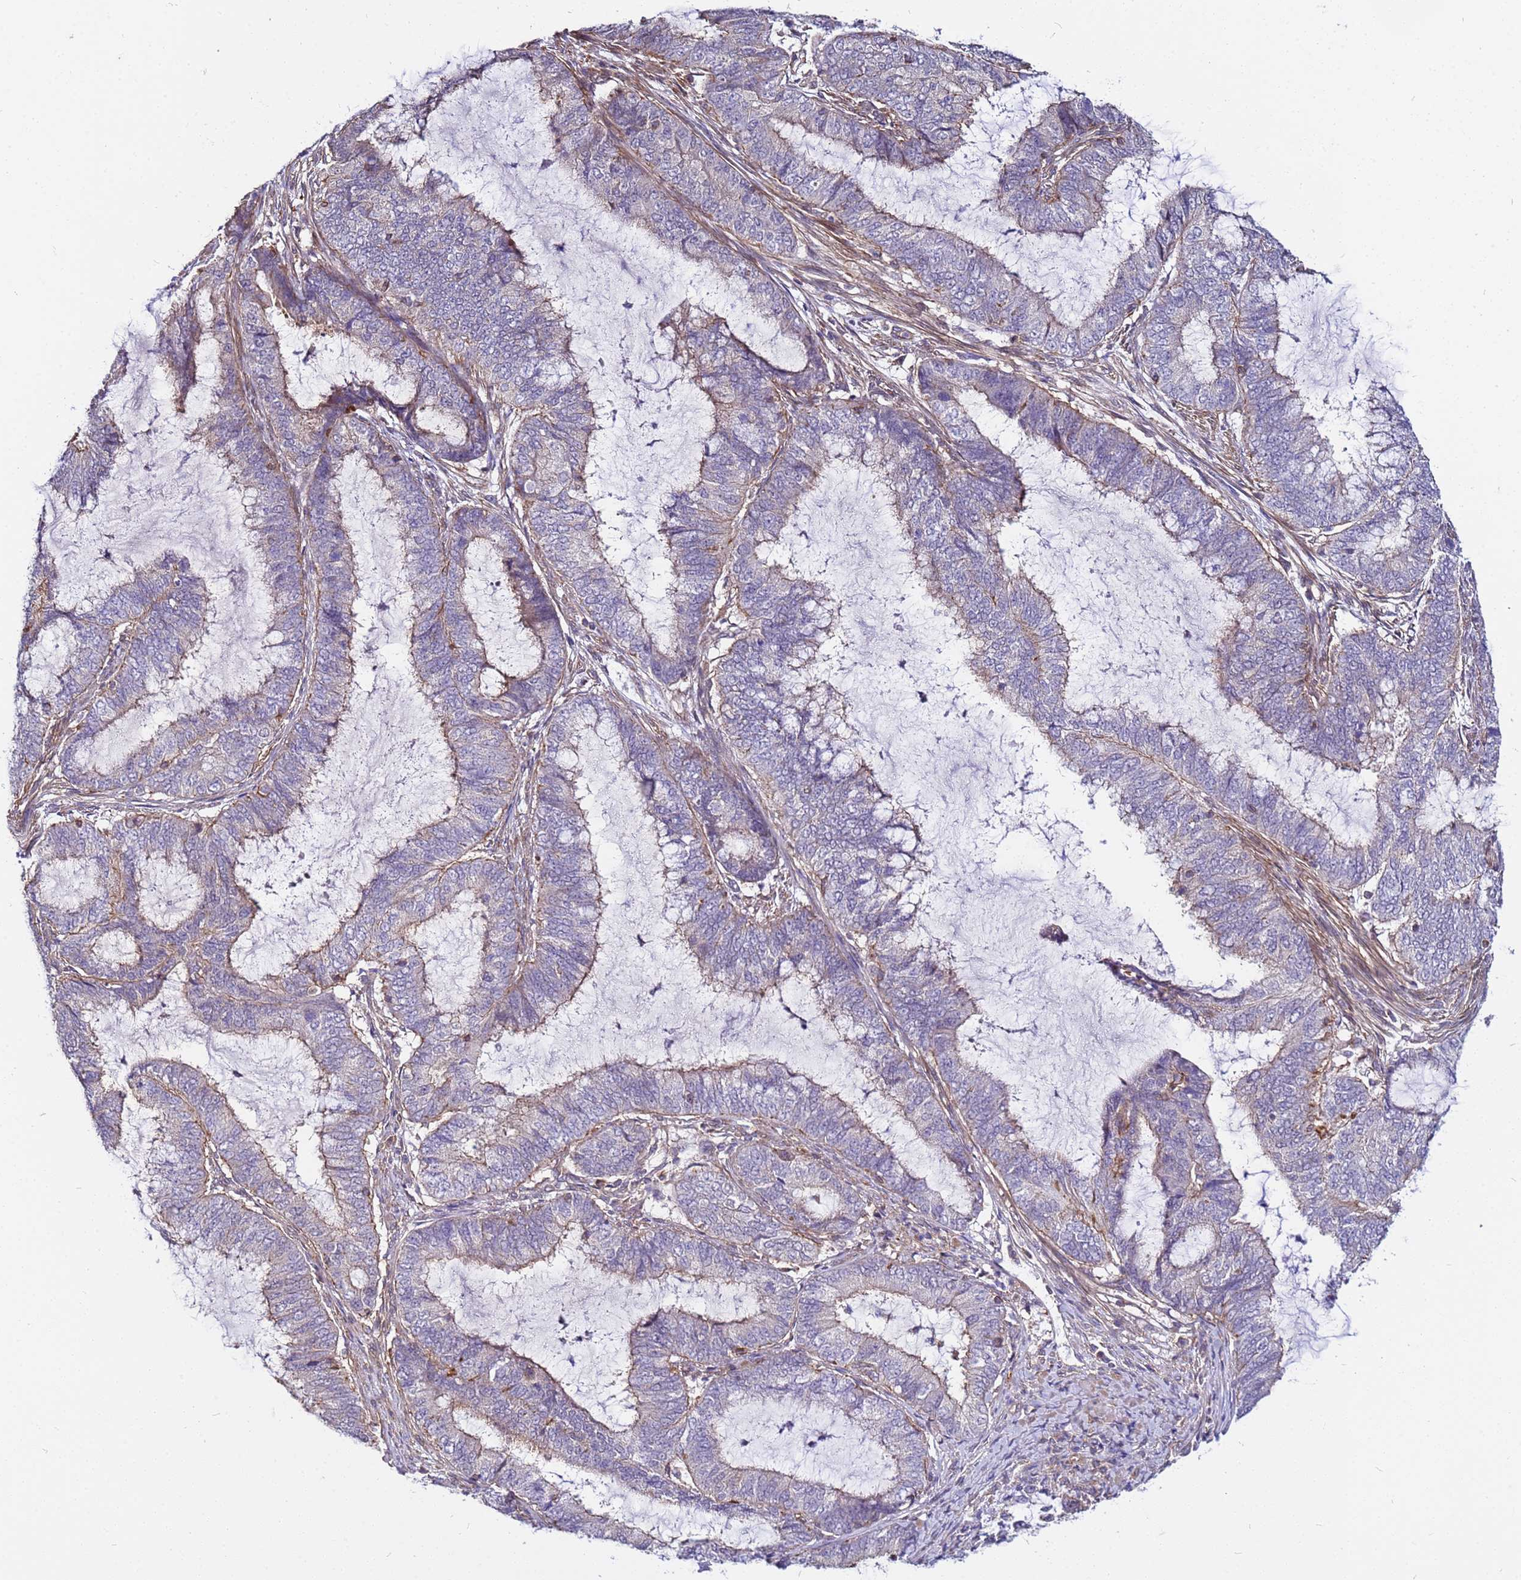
{"staining": {"intensity": "weak", "quantity": "25%-75%", "location": "cytoplasmic/membranous"}, "tissue": "endometrial cancer", "cell_type": "Tumor cells", "image_type": "cancer", "snomed": [{"axis": "morphology", "description": "Adenocarcinoma, NOS"}, {"axis": "topography", "description": "Endometrium"}], "caption": "DAB immunohistochemical staining of human endometrial cancer demonstrates weak cytoplasmic/membranous protein staining in approximately 25%-75% of tumor cells.", "gene": "STK38", "patient": {"sex": "female", "age": 51}}